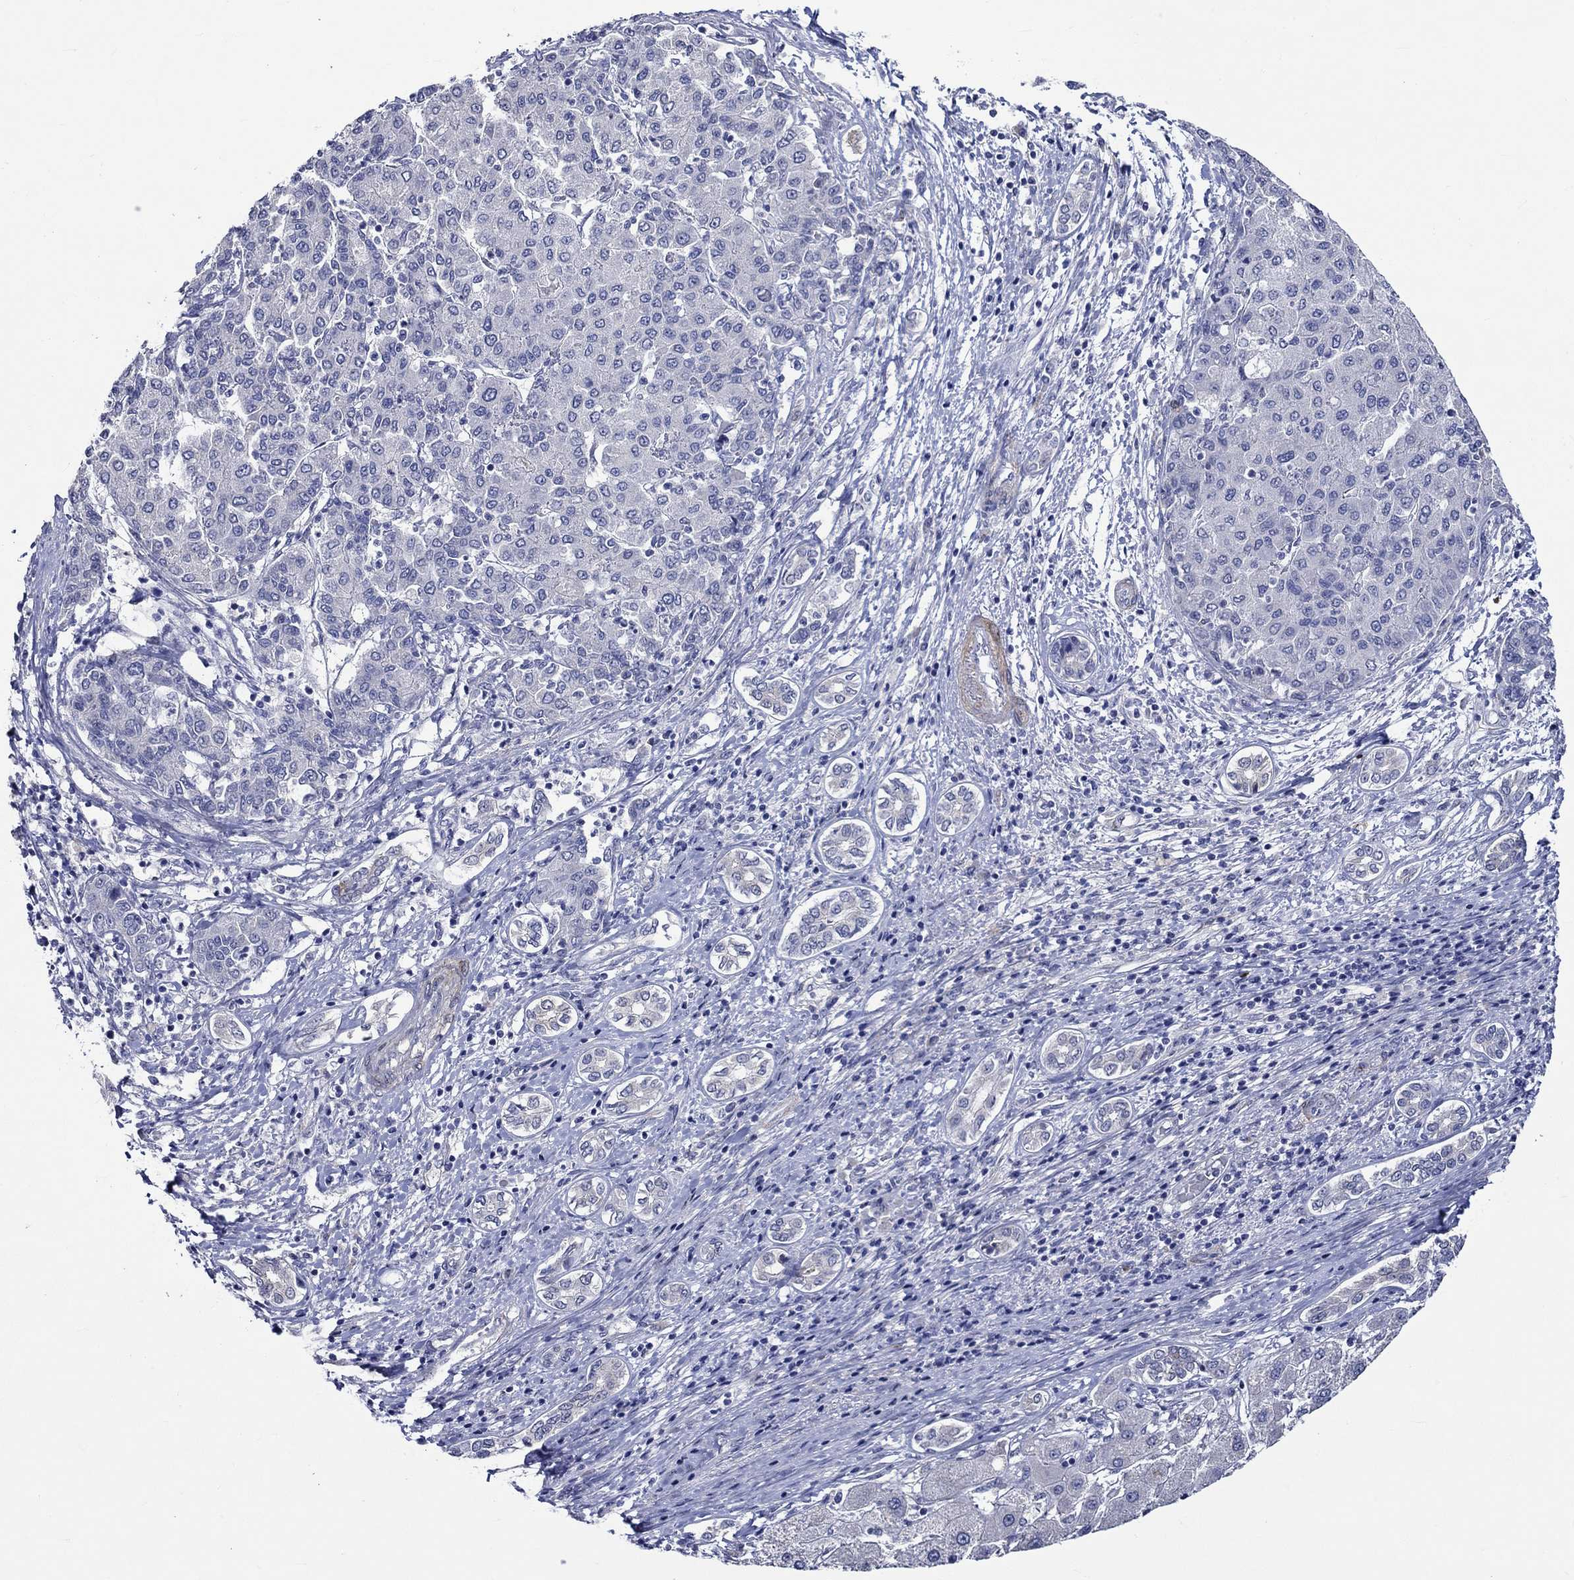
{"staining": {"intensity": "negative", "quantity": "none", "location": "none"}, "tissue": "liver cancer", "cell_type": "Tumor cells", "image_type": "cancer", "snomed": [{"axis": "morphology", "description": "Carcinoma, Hepatocellular, NOS"}, {"axis": "topography", "description": "Liver"}], "caption": "Micrograph shows no protein positivity in tumor cells of hepatocellular carcinoma (liver) tissue.", "gene": "CRYAB", "patient": {"sex": "male", "age": 65}}